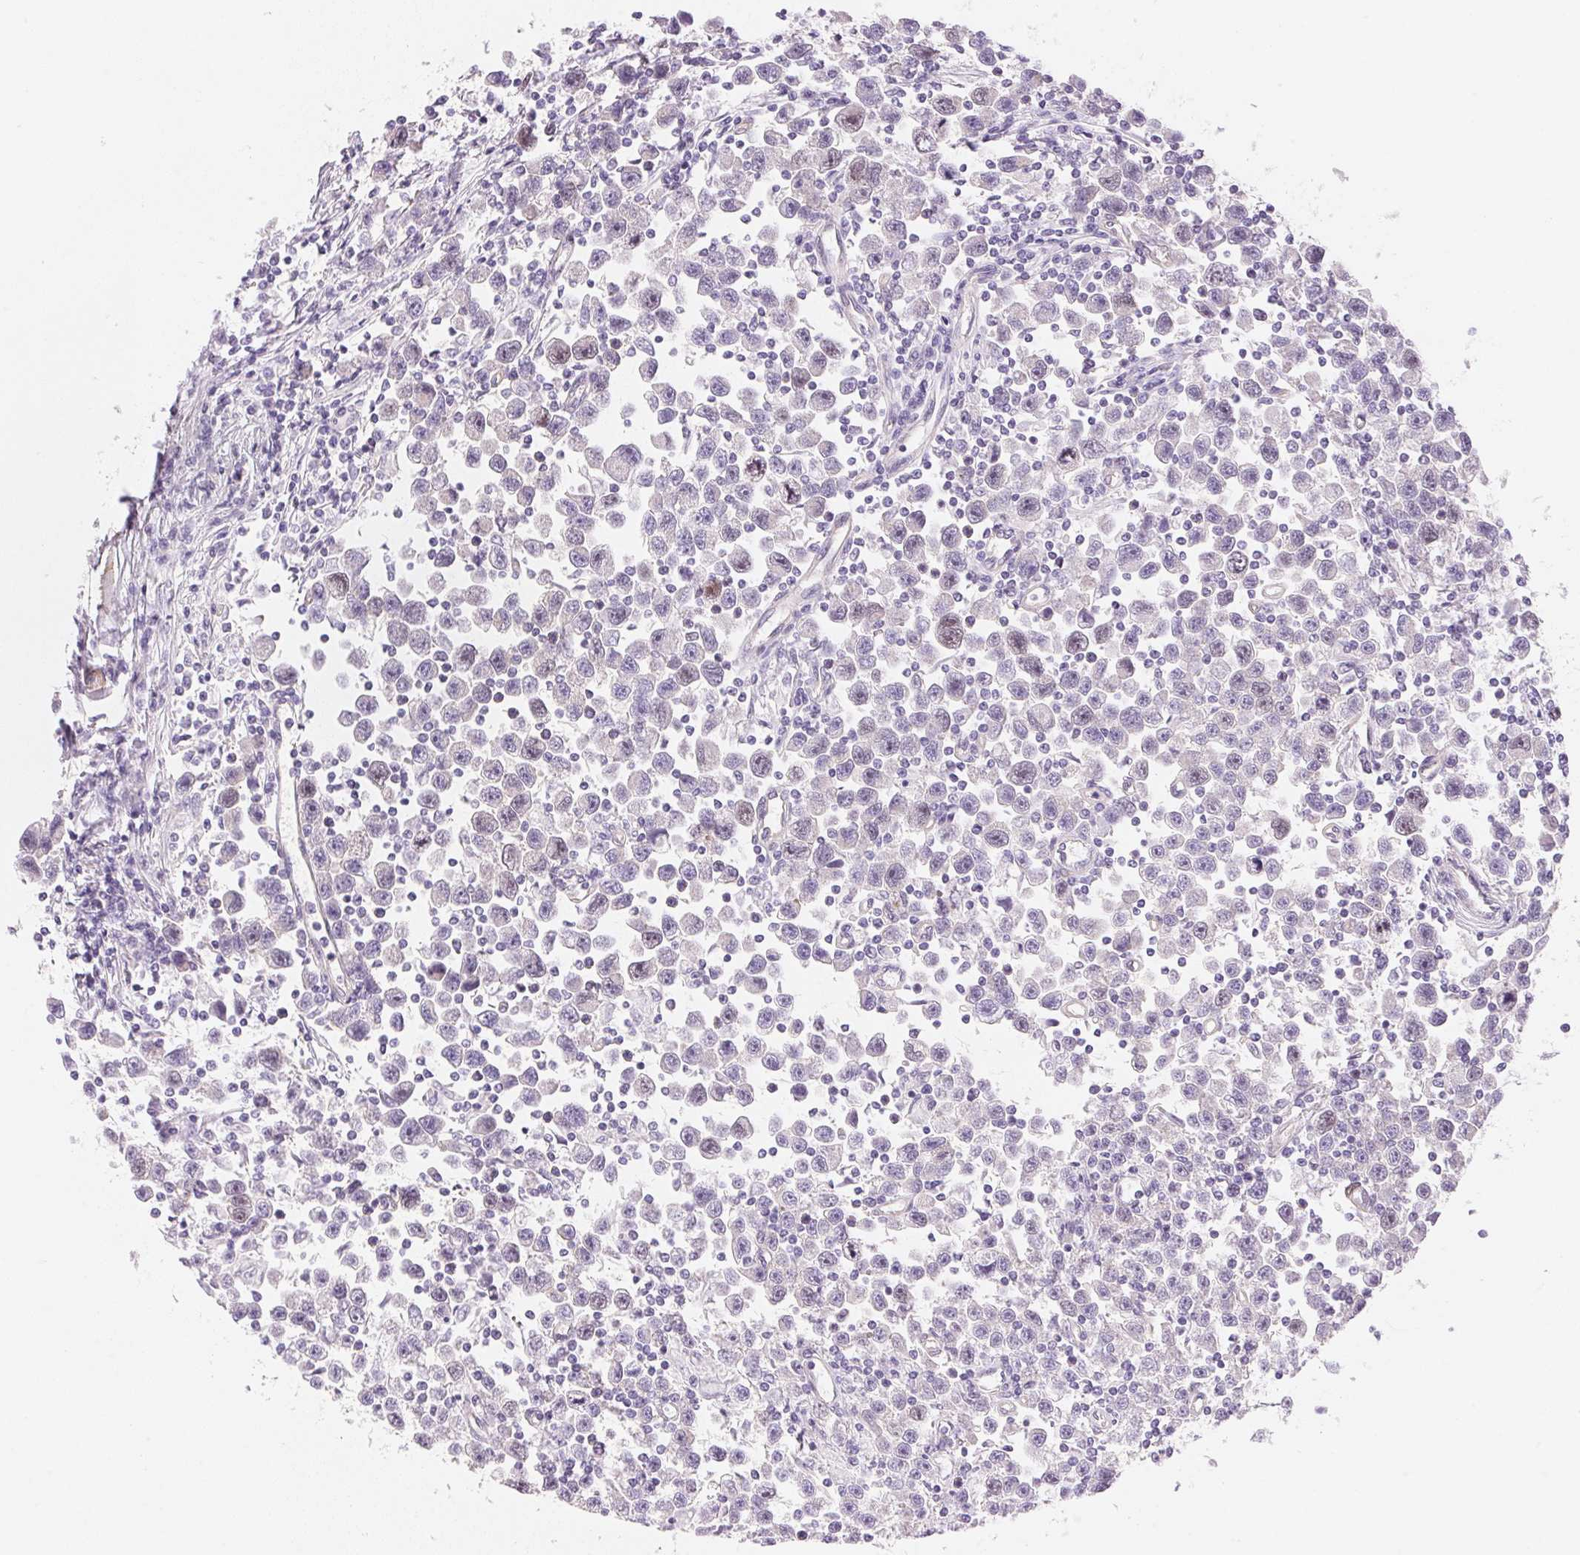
{"staining": {"intensity": "negative", "quantity": "none", "location": "none"}, "tissue": "testis cancer", "cell_type": "Tumor cells", "image_type": "cancer", "snomed": [{"axis": "morphology", "description": "Seminoma, NOS"}, {"axis": "topography", "description": "Testis"}], "caption": "High magnification brightfield microscopy of testis seminoma stained with DAB (brown) and counterstained with hematoxylin (blue): tumor cells show no significant expression.", "gene": "SMTN", "patient": {"sex": "male", "age": 31}}